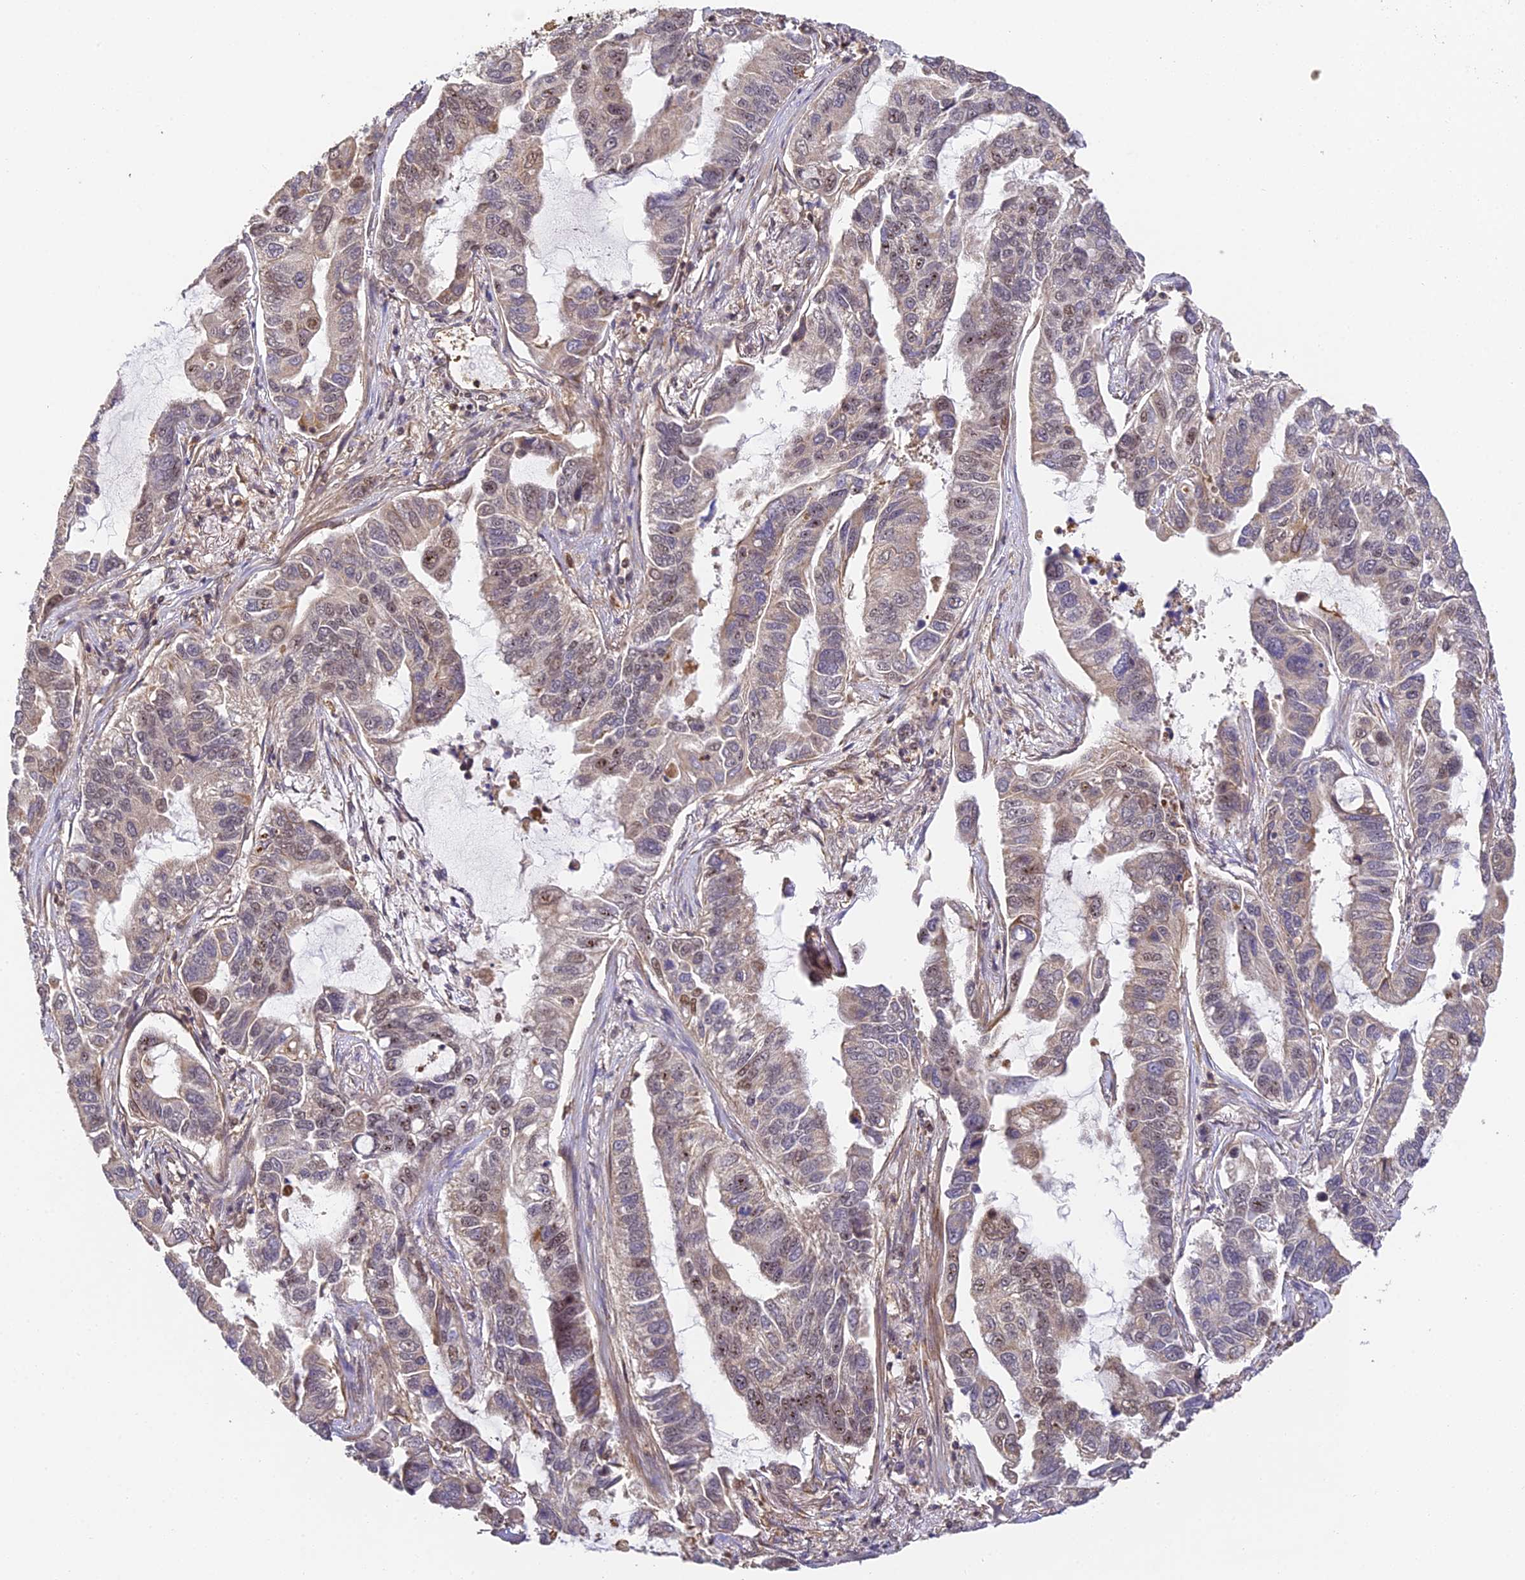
{"staining": {"intensity": "moderate", "quantity": "<25%", "location": "nuclear"}, "tissue": "lung cancer", "cell_type": "Tumor cells", "image_type": "cancer", "snomed": [{"axis": "morphology", "description": "Adenocarcinoma, NOS"}, {"axis": "topography", "description": "Lung"}], "caption": "Lung cancer (adenocarcinoma) stained with a brown dye exhibits moderate nuclear positive staining in approximately <25% of tumor cells.", "gene": "ZNF443", "patient": {"sex": "male", "age": 64}}